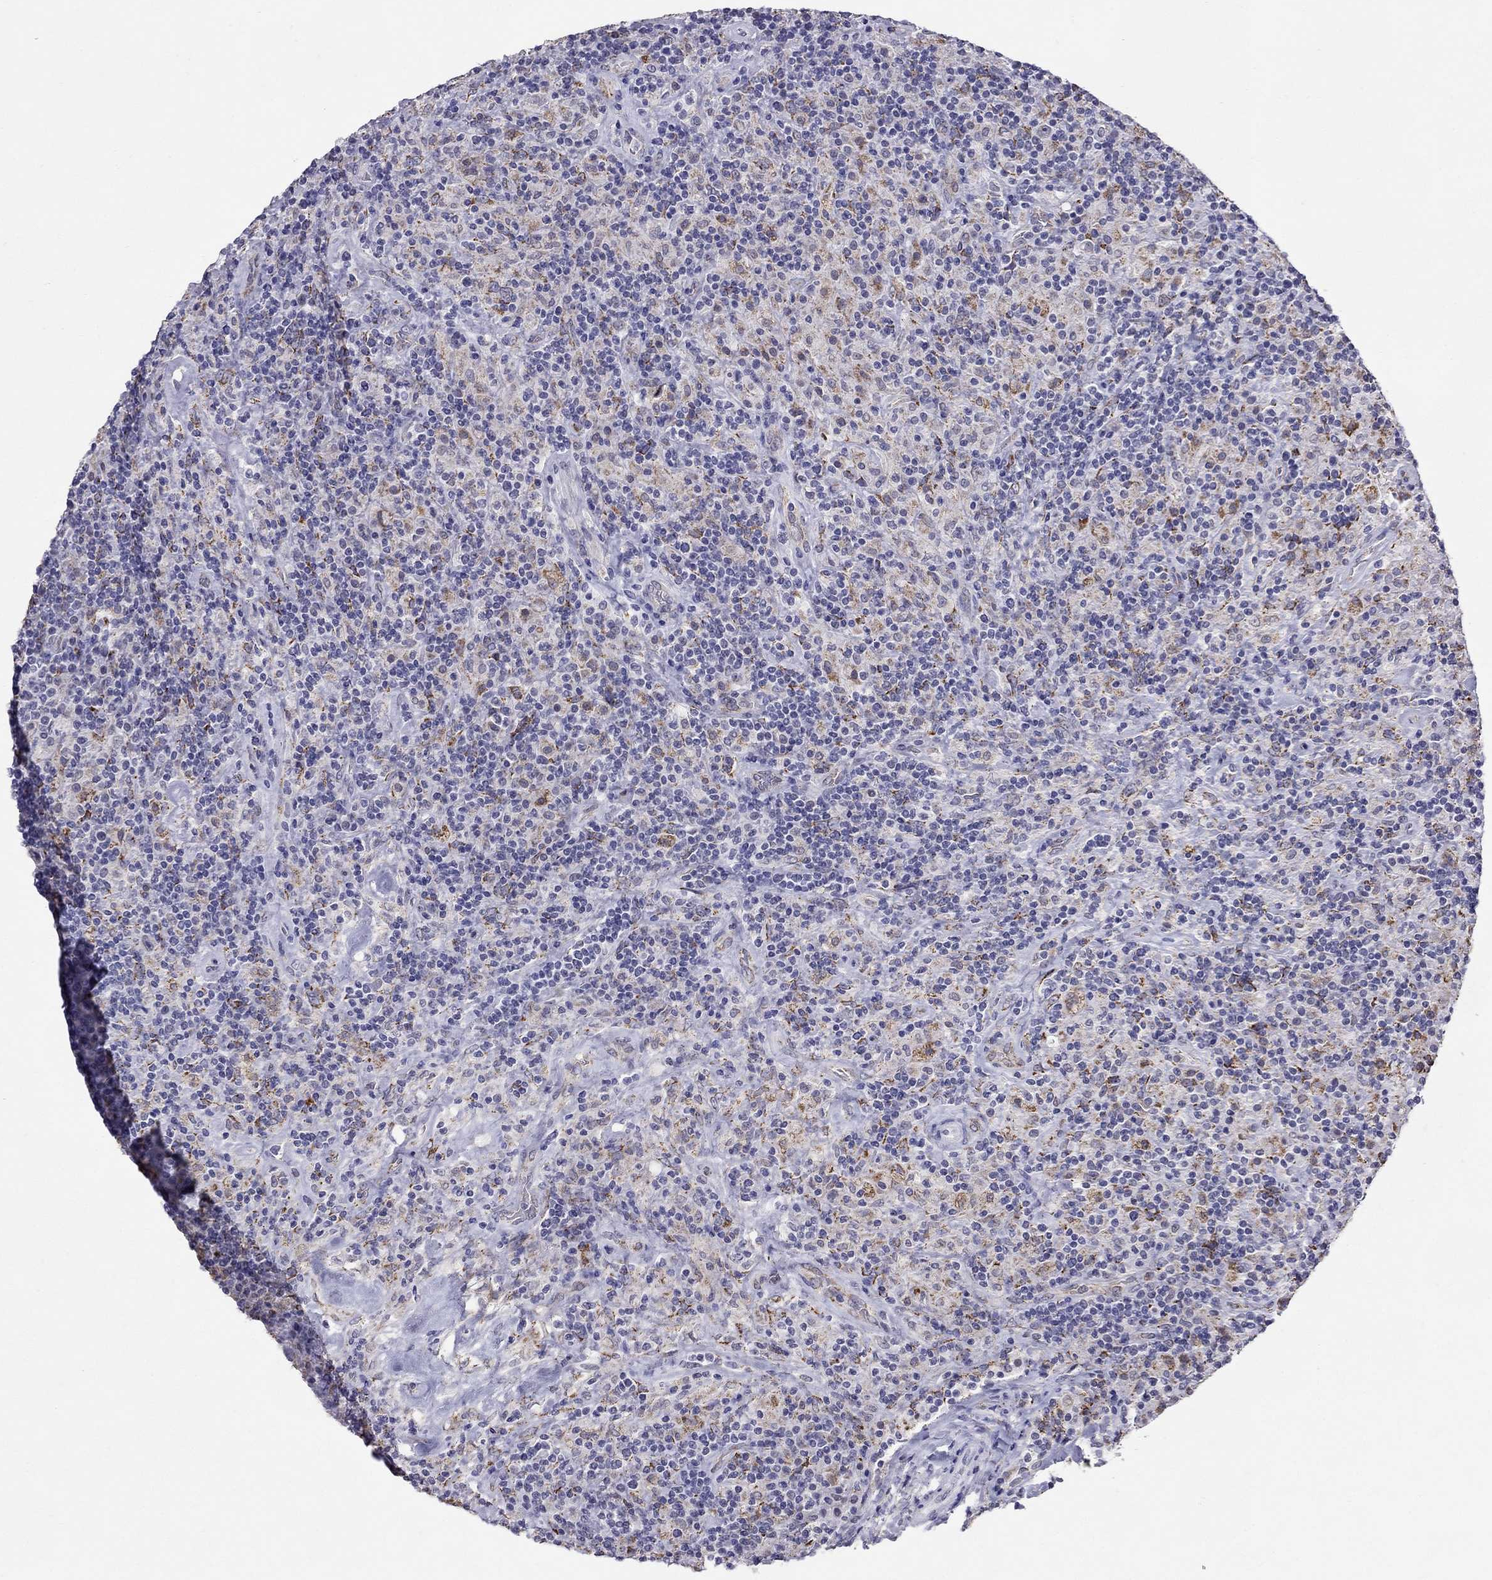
{"staining": {"intensity": "negative", "quantity": "none", "location": "none"}, "tissue": "lymphoma", "cell_type": "Tumor cells", "image_type": "cancer", "snomed": [{"axis": "morphology", "description": "Hodgkin's disease, NOS"}, {"axis": "topography", "description": "Lymph node"}], "caption": "IHC photomicrograph of neoplastic tissue: human lymphoma stained with DAB displays no significant protein expression in tumor cells.", "gene": "MYO3B", "patient": {"sex": "male", "age": 70}}